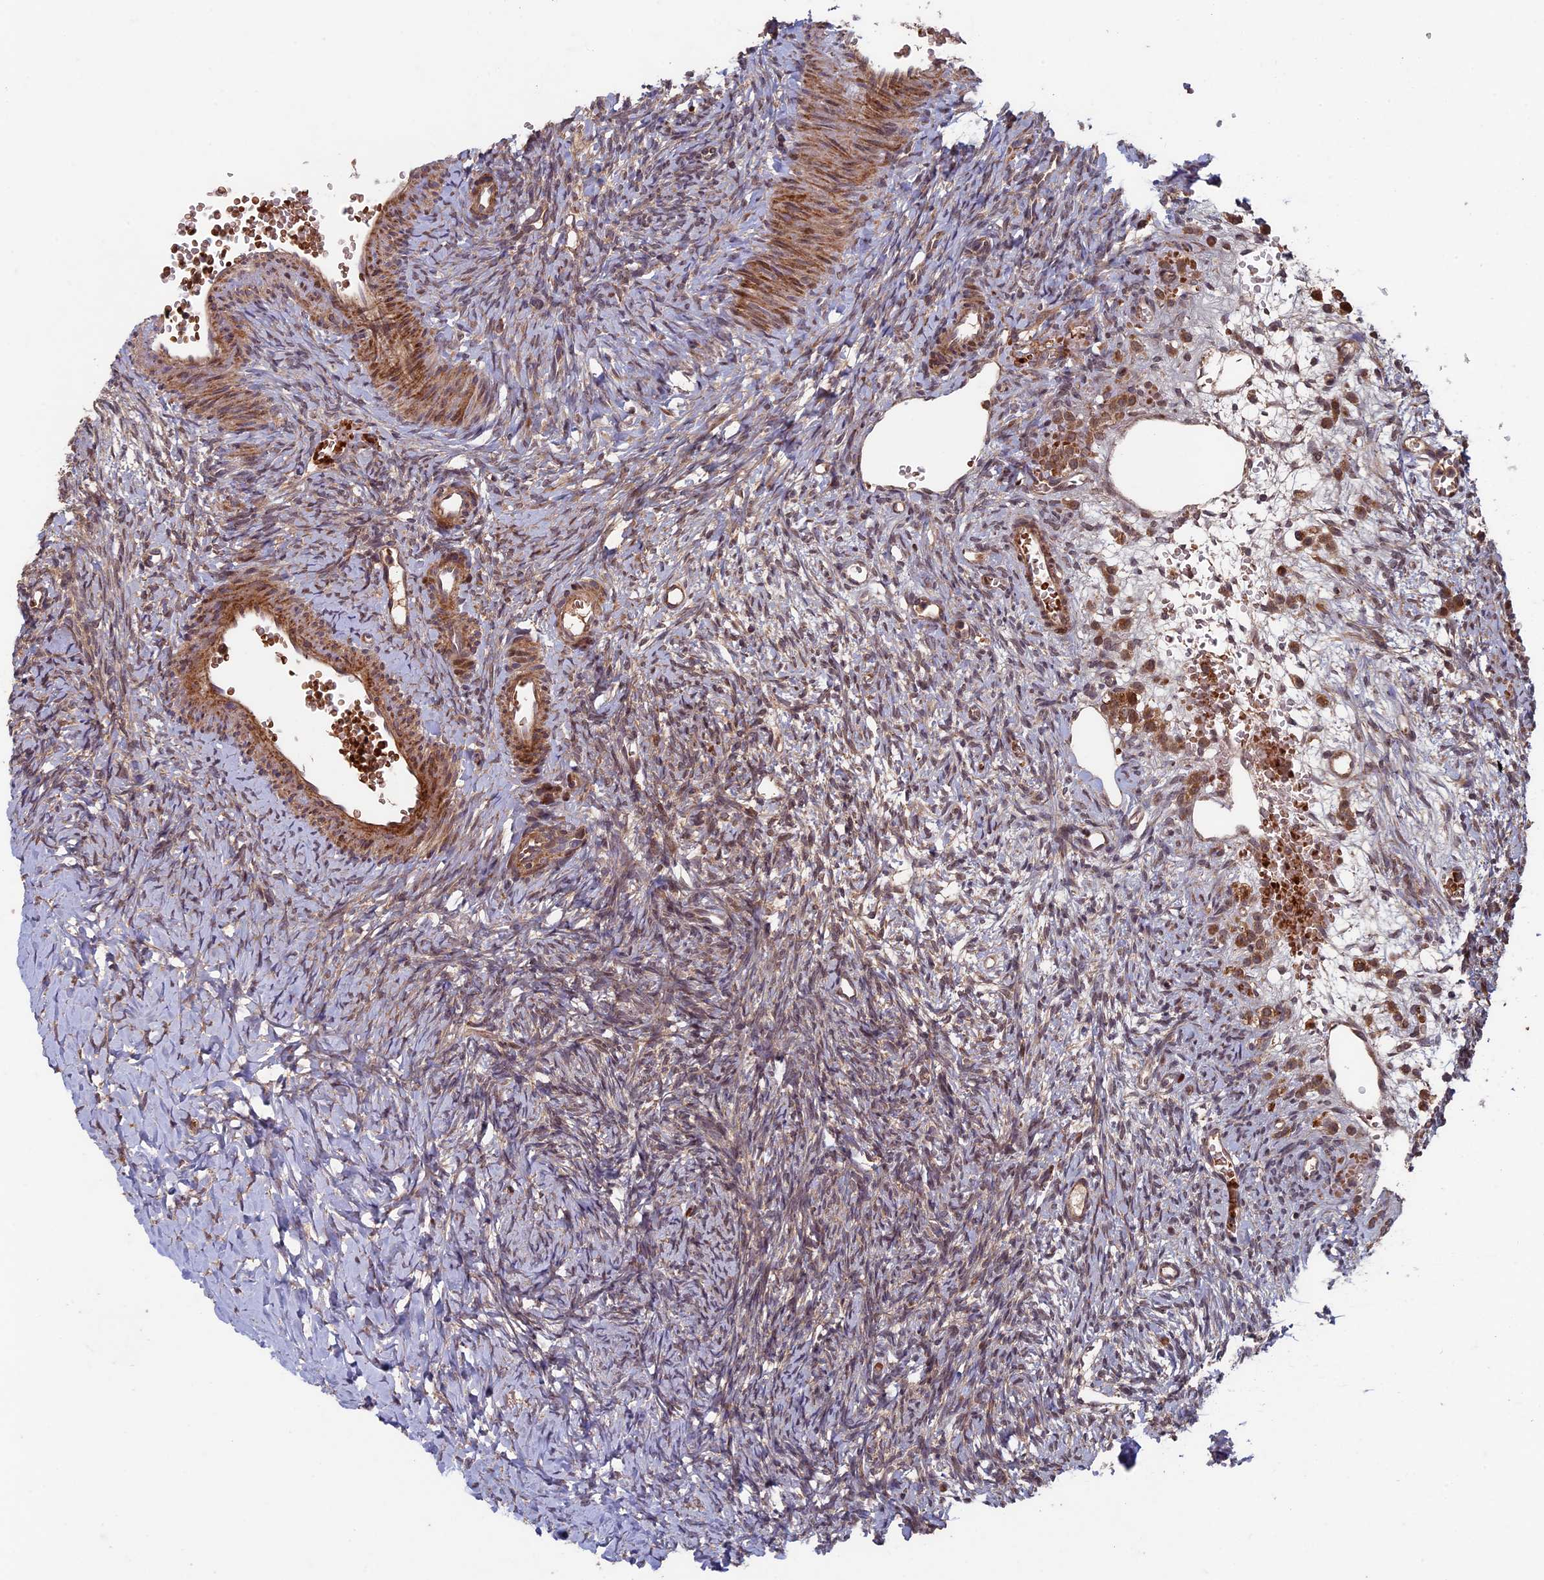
{"staining": {"intensity": "weak", "quantity": ">75%", "location": "cytoplasmic/membranous"}, "tissue": "ovary", "cell_type": "Ovarian stroma cells", "image_type": "normal", "snomed": [{"axis": "morphology", "description": "Normal tissue, NOS"}, {"axis": "topography", "description": "Ovary"}], "caption": "Immunohistochemical staining of unremarkable human ovary demonstrates low levels of weak cytoplasmic/membranous staining in approximately >75% of ovarian stroma cells.", "gene": "RCCD1", "patient": {"sex": "female", "age": 39}}